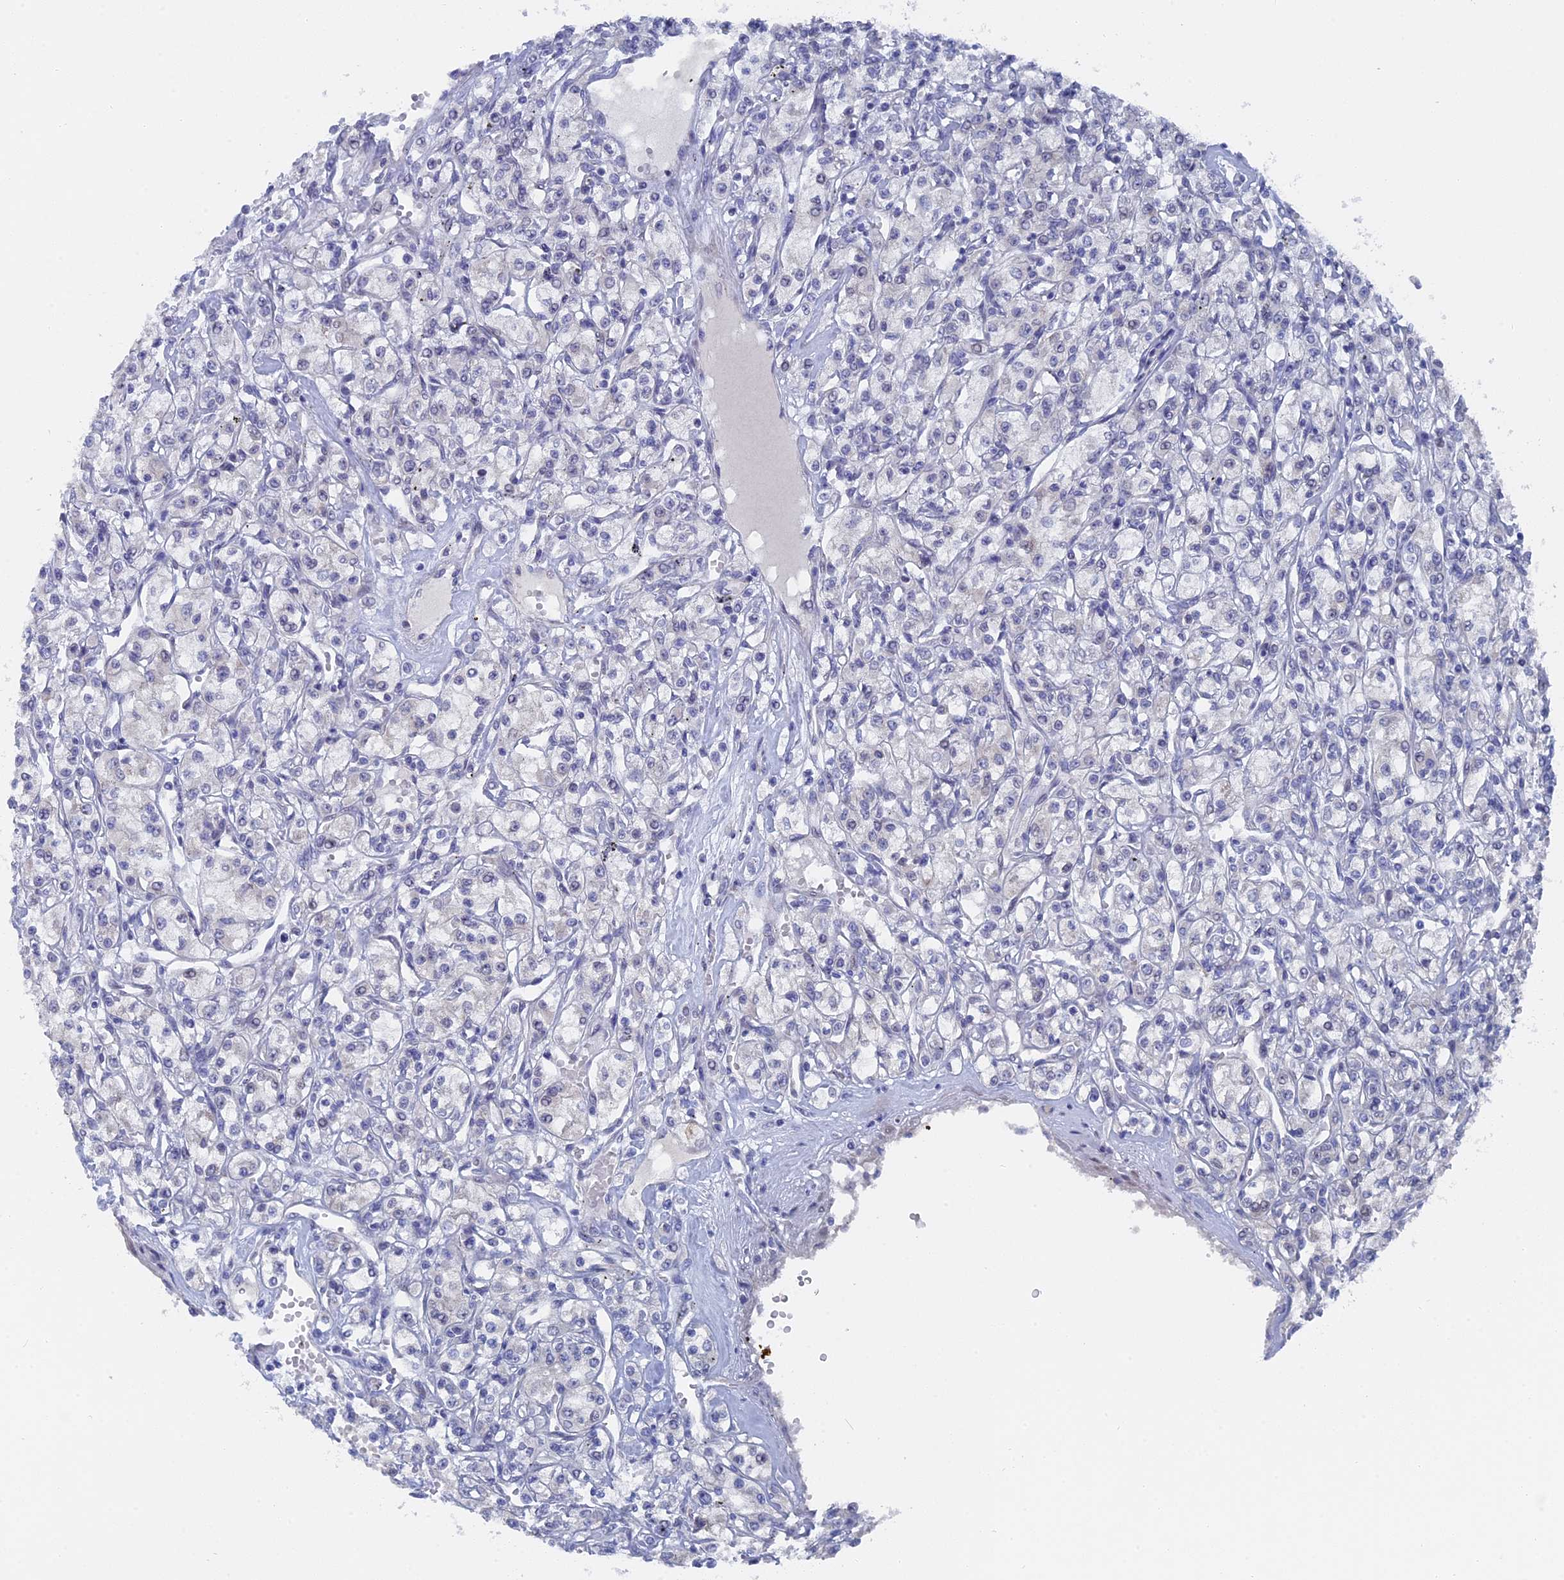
{"staining": {"intensity": "negative", "quantity": "none", "location": "none"}, "tissue": "renal cancer", "cell_type": "Tumor cells", "image_type": "cancer", "snomed": [{"axis": "morphology", "description": "Adenocarcinoma, NOS"}, {"axis": "topography", "description": "Kidney"}], "caption": "Immunohistochemical staining of human renal adenocarcinoma exhibits no significant expression in tumor cells.", "gene": "TMEM161A", "patient": {"sex": "female", "age": 59}}